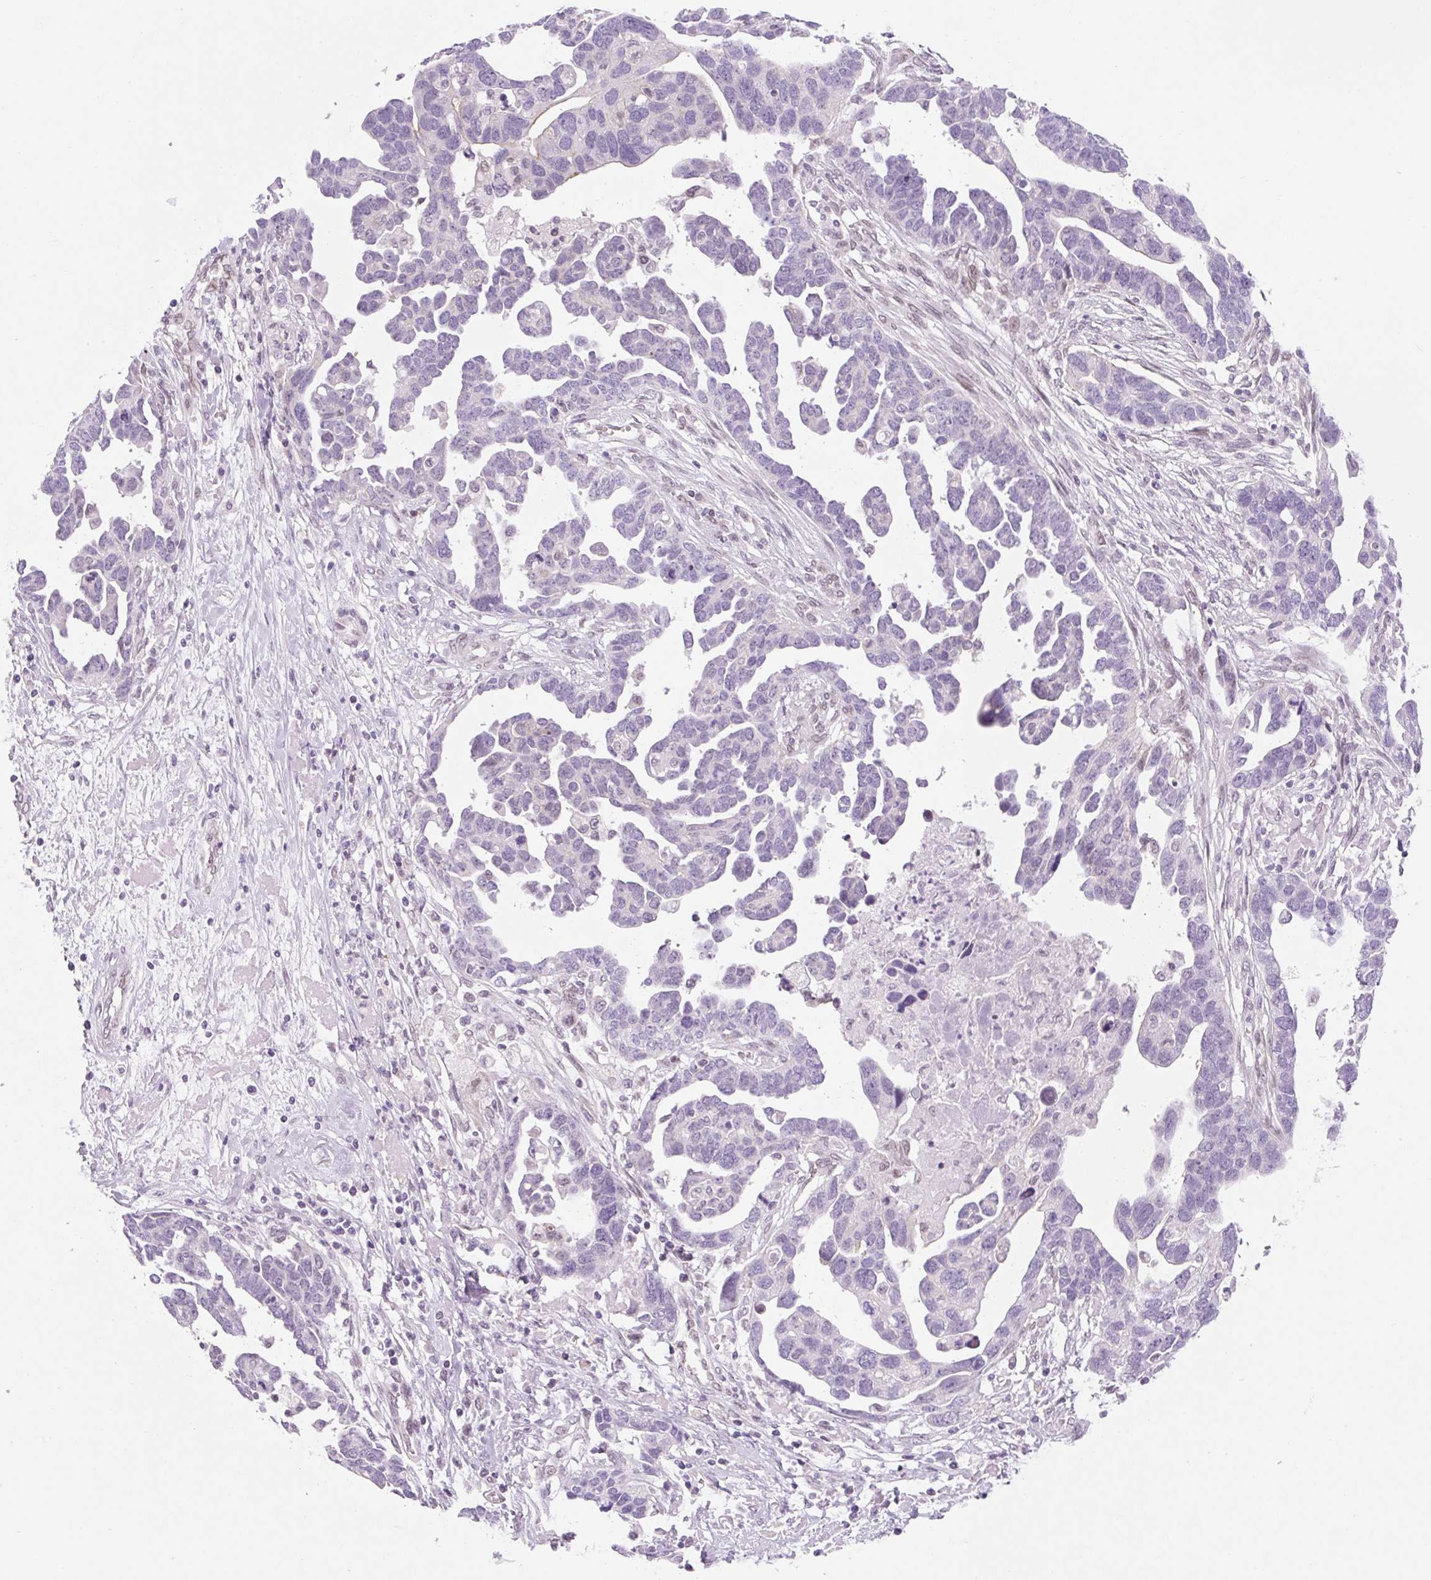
{"staining": {"intensity": "negative", "quantity": "none", "location": "none"}, "tissue": "ovarian cancer", "cell_type": "Tumor cells", "image_type": "cancer", "snomed": [{"axis": "morphology", "description": "Cystadenocarcinoma, serous, NOS"}, {"axis": "topography", "description": "Ovary"}], "caption": "Immunohistochemistry histopathology image of neoplastic tissue: ovarian cancer (serous cystadenocarcinoma) stained with DAB exhibits no significant protein expression in tumor cells.", "gene": "SYNE3", "patient": {"sex": "female", "age": 54}}